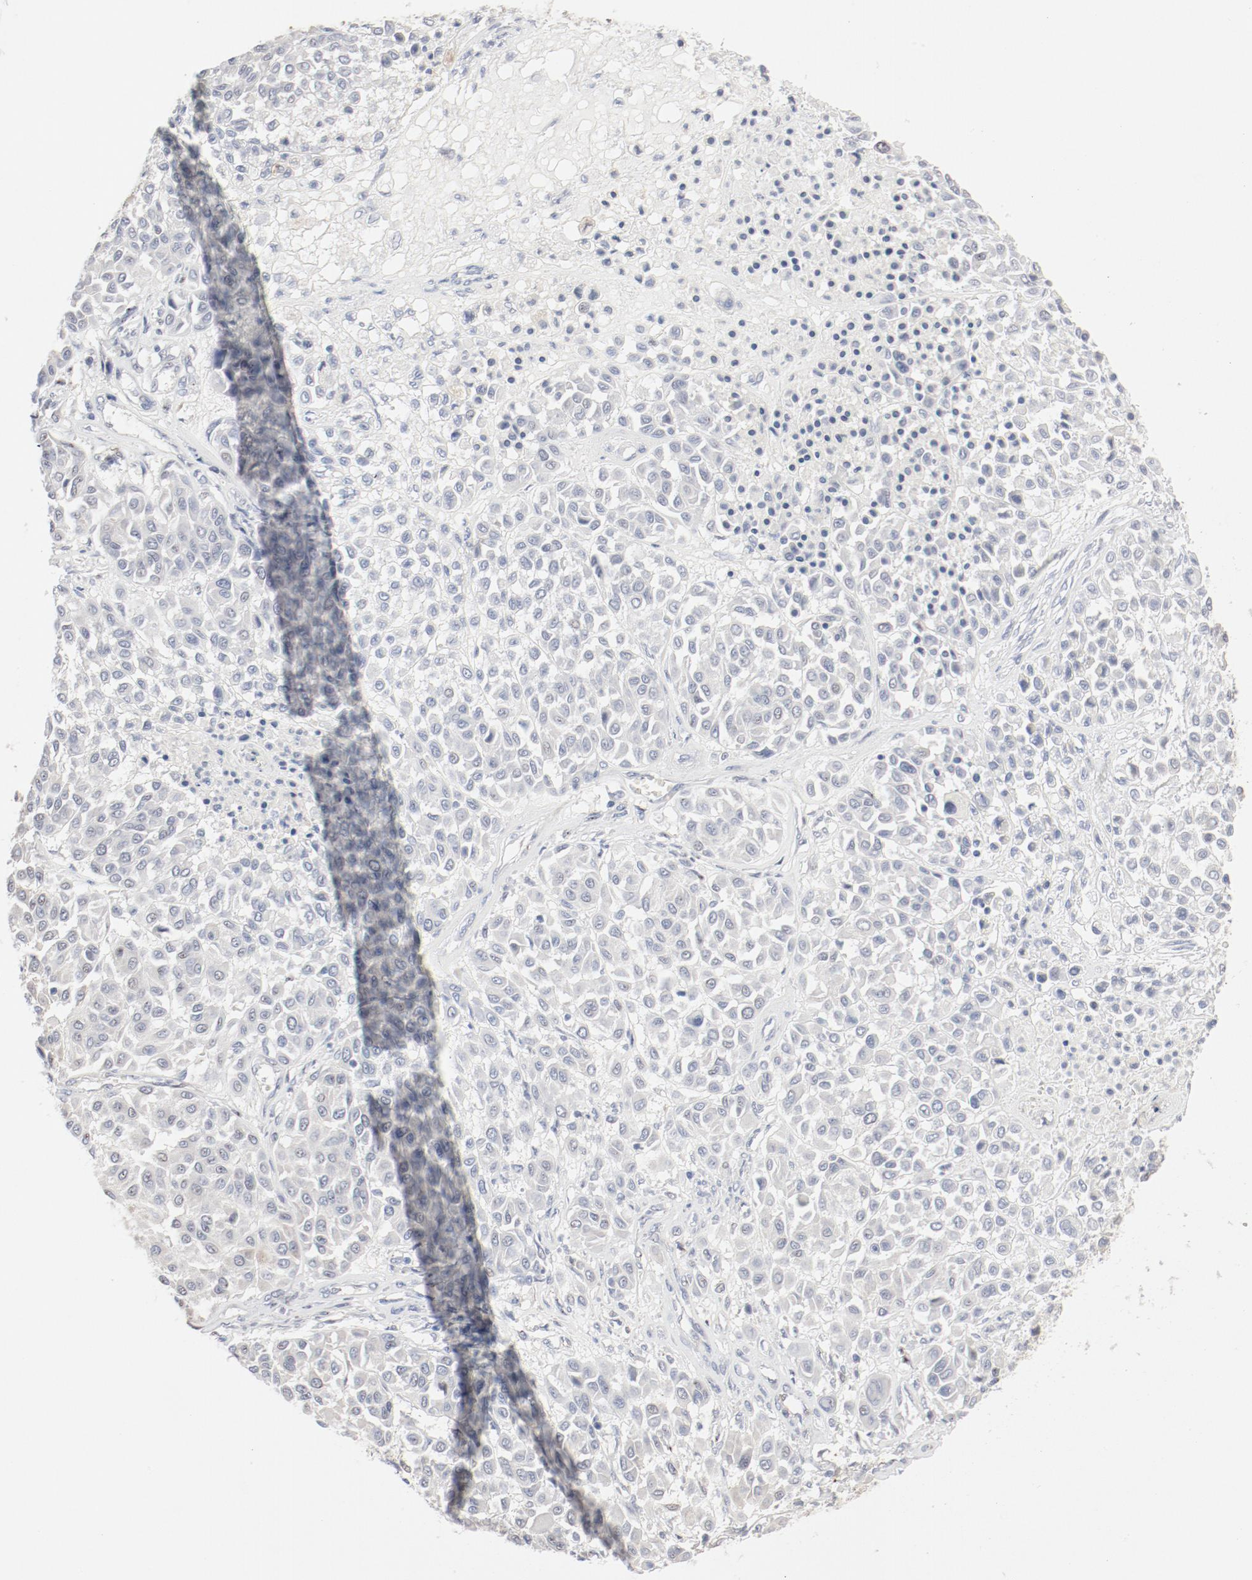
{"staining": {"intensity": "negative", "quantity": "none", "location": "none"}, "tissue": "melanoma", "cell_type": "Tumor cells", "image_type": "cancer", "snomed": [{"axis": "morphology", "description": "Malignant melanoma, Metastatic site"}, {"axis": "topography", "description": "Soft tissue"}], "caption": "A photomicrograph of malignant melanoma (metastatic site) stained for a protein exhibits no brown staining in tumor cells.", "gene": "CDK1", "patient": {"sex": "male", "age": 41}}